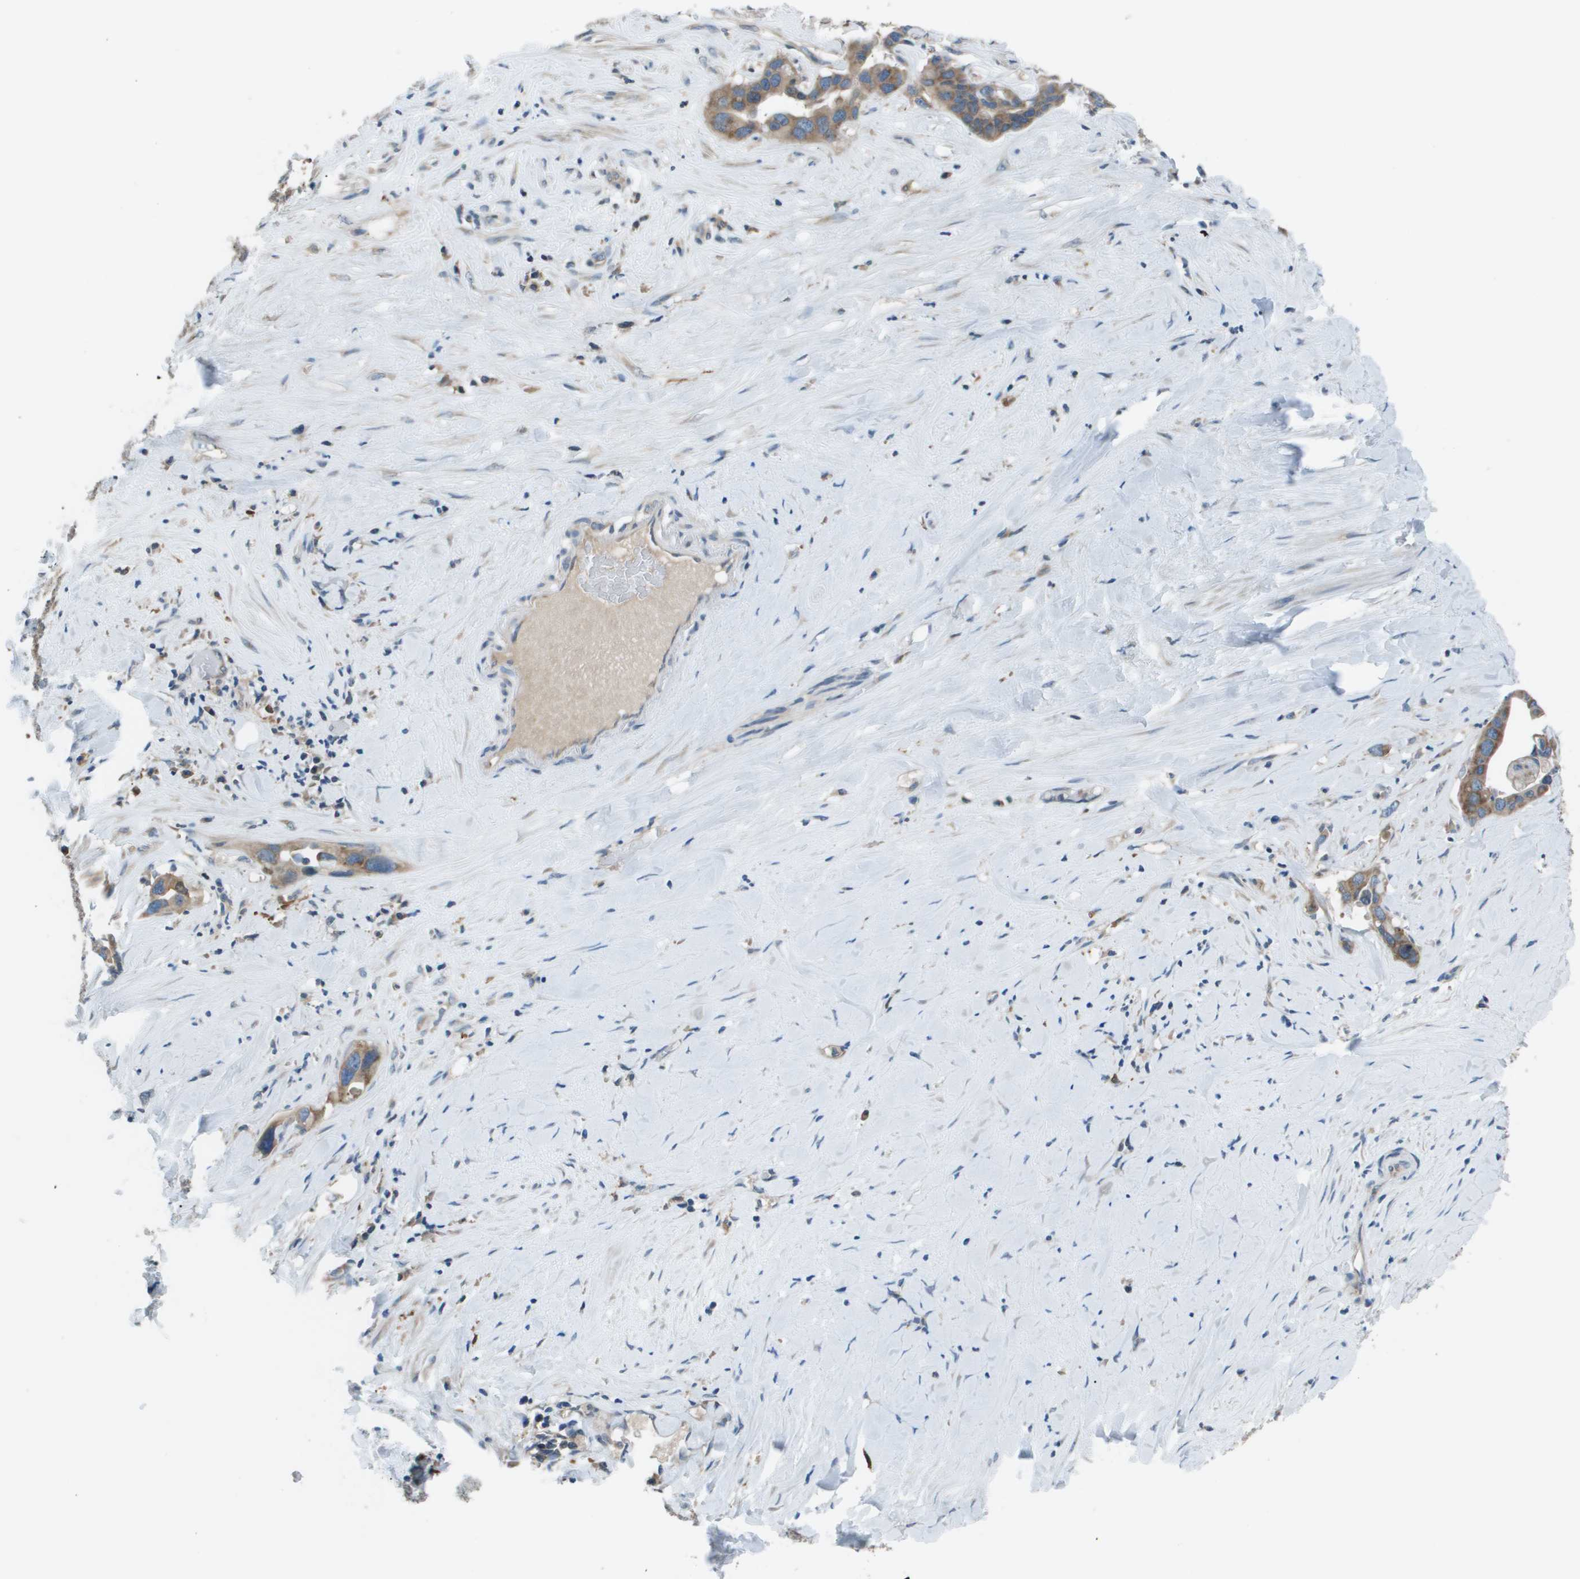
{"staining": {"intensity": "moderate", "quantity": ">75%", "location": "cytoplasmic/membranous"}, "tissue": "liver cancer", "cell_type": "Tumor cells", "image_type": "cancer", "snomed": [{"axis": "morphology", "description": "Cholangiocarcinoma"}, {"axis": "topography", "description": "Liver"}], "caption": "Immunohistochemistry (IHC) (DAB (3,3'-diaminobenzidine)) staining of human liver cancer (cholangiocarcinoma) shows moderate cytoplasmic/membranous protein expression in about >75% of tumor cells.", "gene": "EIF3B", "patient": {"sex": "female", "age": 65}}